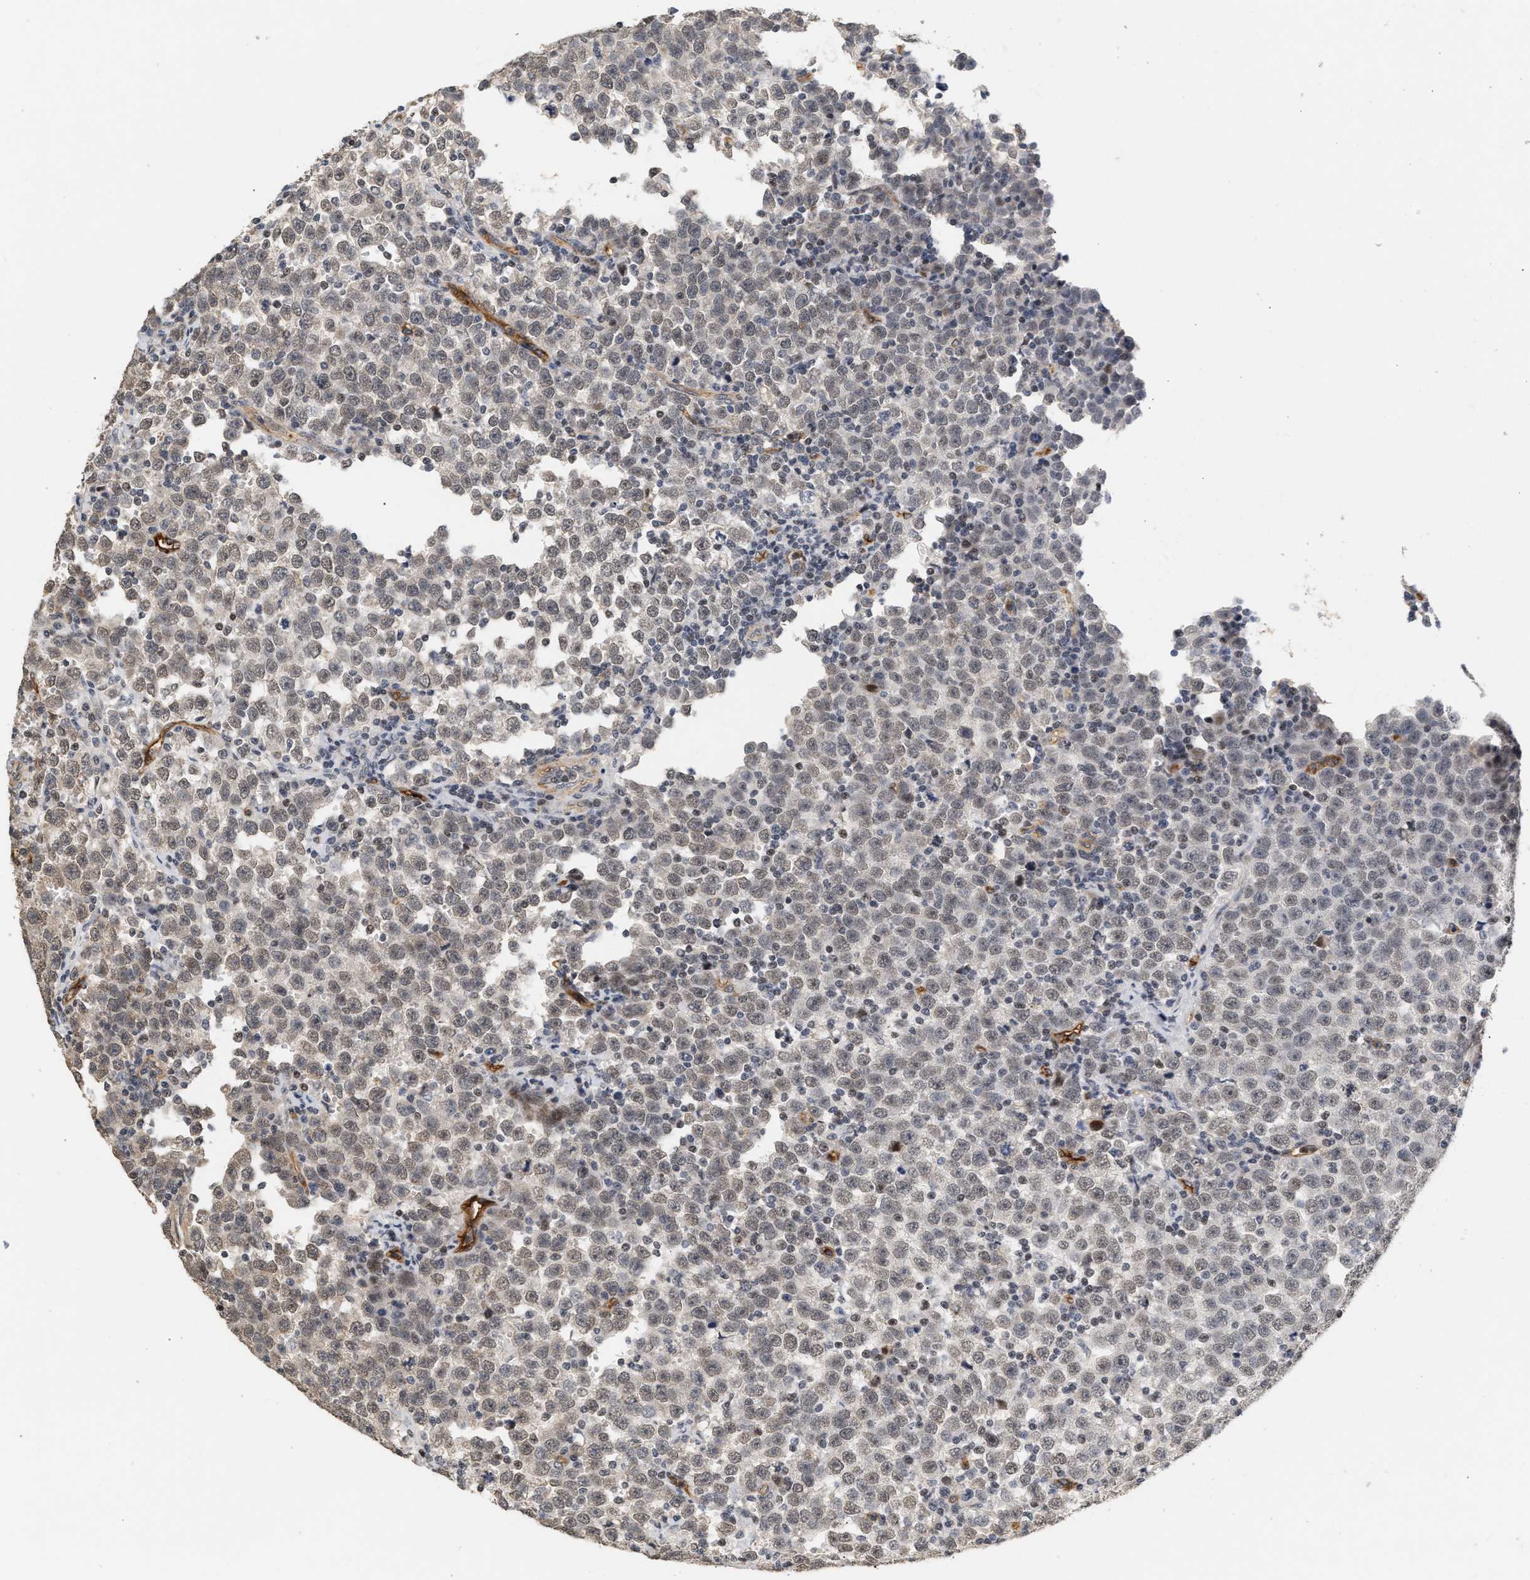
{"staining": {"intensity": "negative", "quantity": "none", "location": "none"}, "tissue": "testis cancer", "cell_type": "Tumor cells", "image_type": "cancer", "snomed": [{"axis": "morphology", "description": "Seminoma, NOS"}, {"axis": "topography", "description": "Testis"}], "caption": "Human testis cancer (seminoma) stained for a protein using immunohistochemistry demonstrates no staining in tumor cells.", "gene": "PLXND1", "patient": {"sex": "male", "age": 43}}